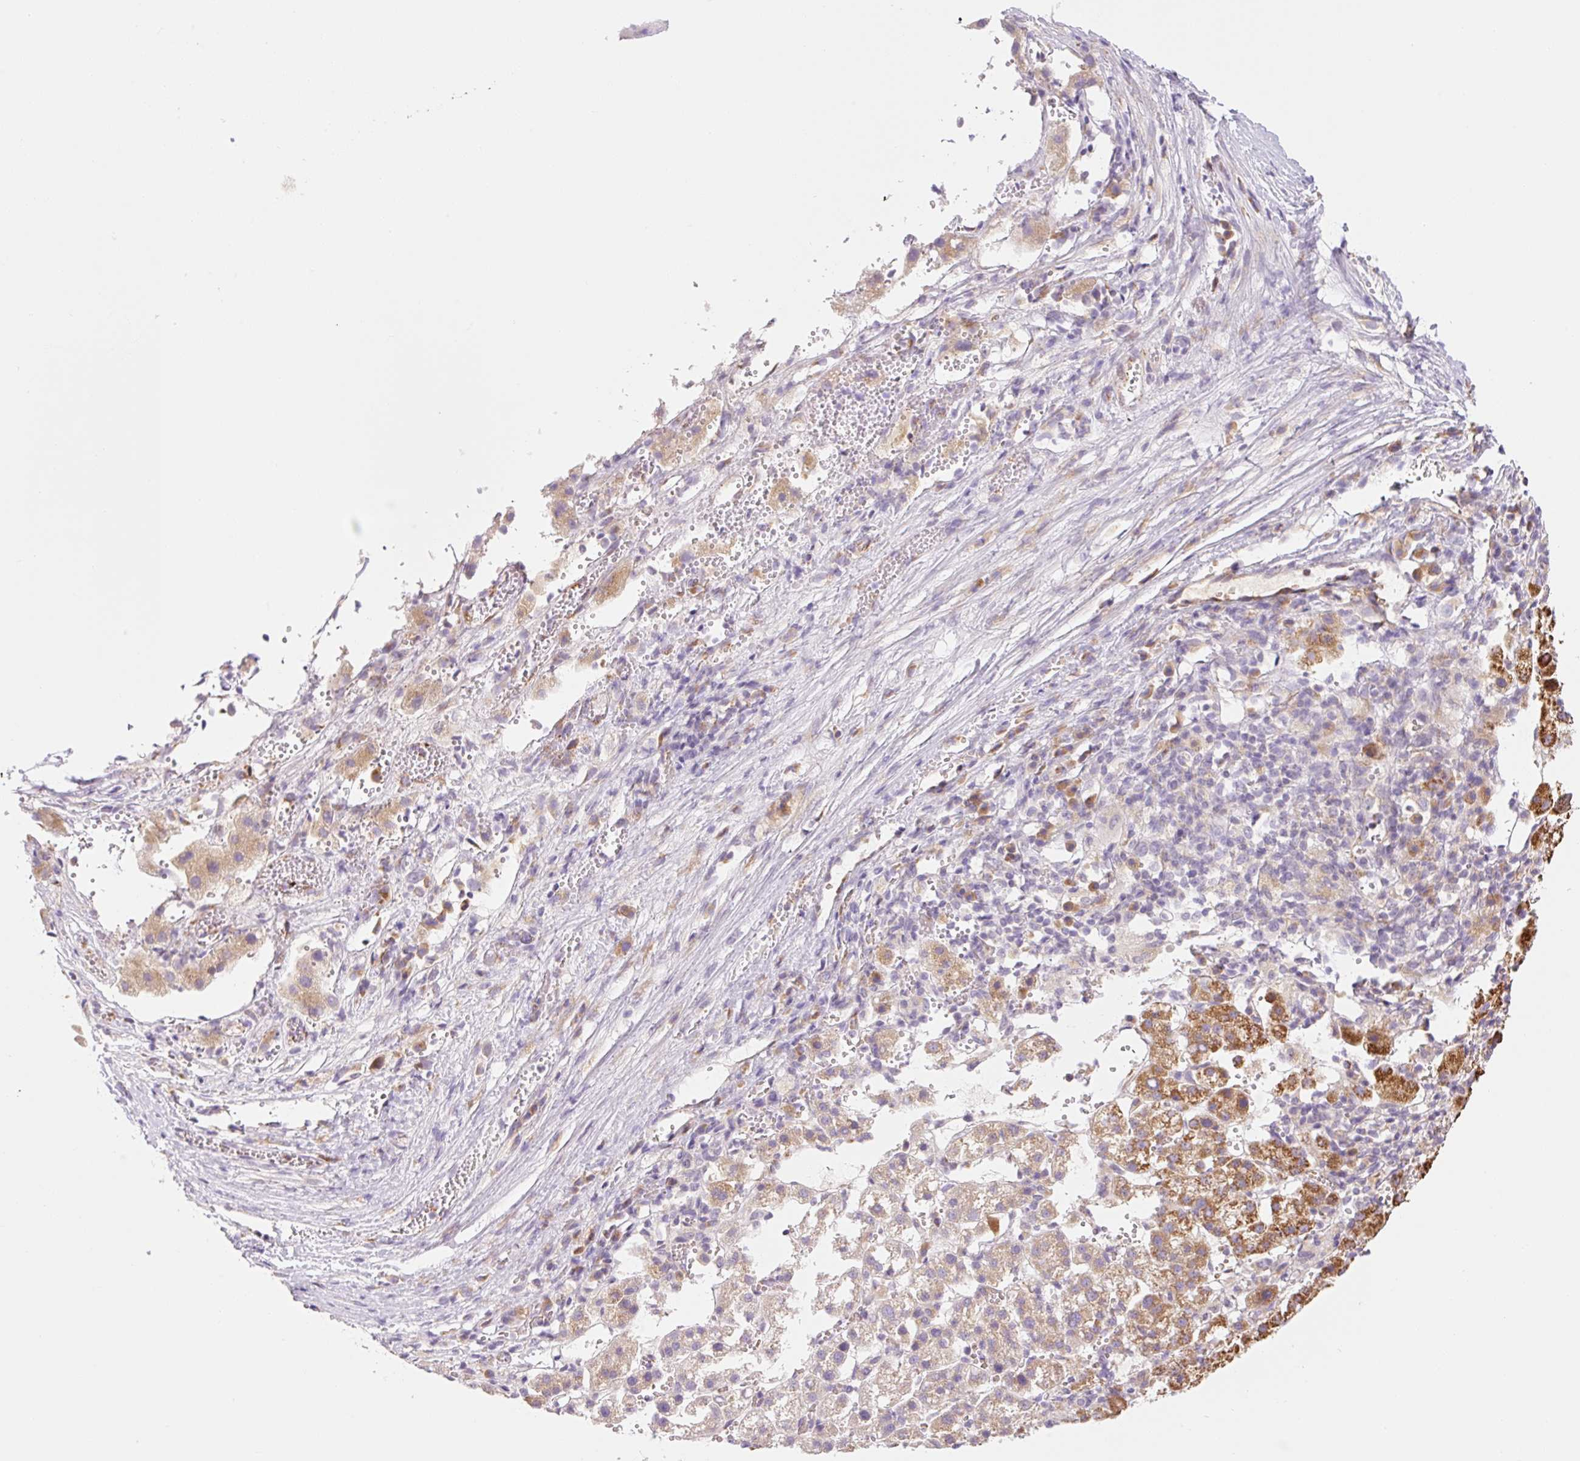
{"staining": {"intensity": "moderate", "quantity": "25%-75%", "location": "cytoplasmic/membranous"}, "tissue": "liver cancer", "cell_type": "Tumor cells", "image_type": "cancer", "snomed": [{"axis": "morphology", "description": "Carcinoma, Hepatocellular, NOS"}, {"axis": "topography", "description": "Liver"}], "caption": "Protein expression analysis of human liver hepatocellular carcinoma reveals moderate cytoplasmic/membranous positivity in approximately 25%-75% of tumor cells.", "gene": "GOSR2", "patient": {"sex": "female", "age": 58}}